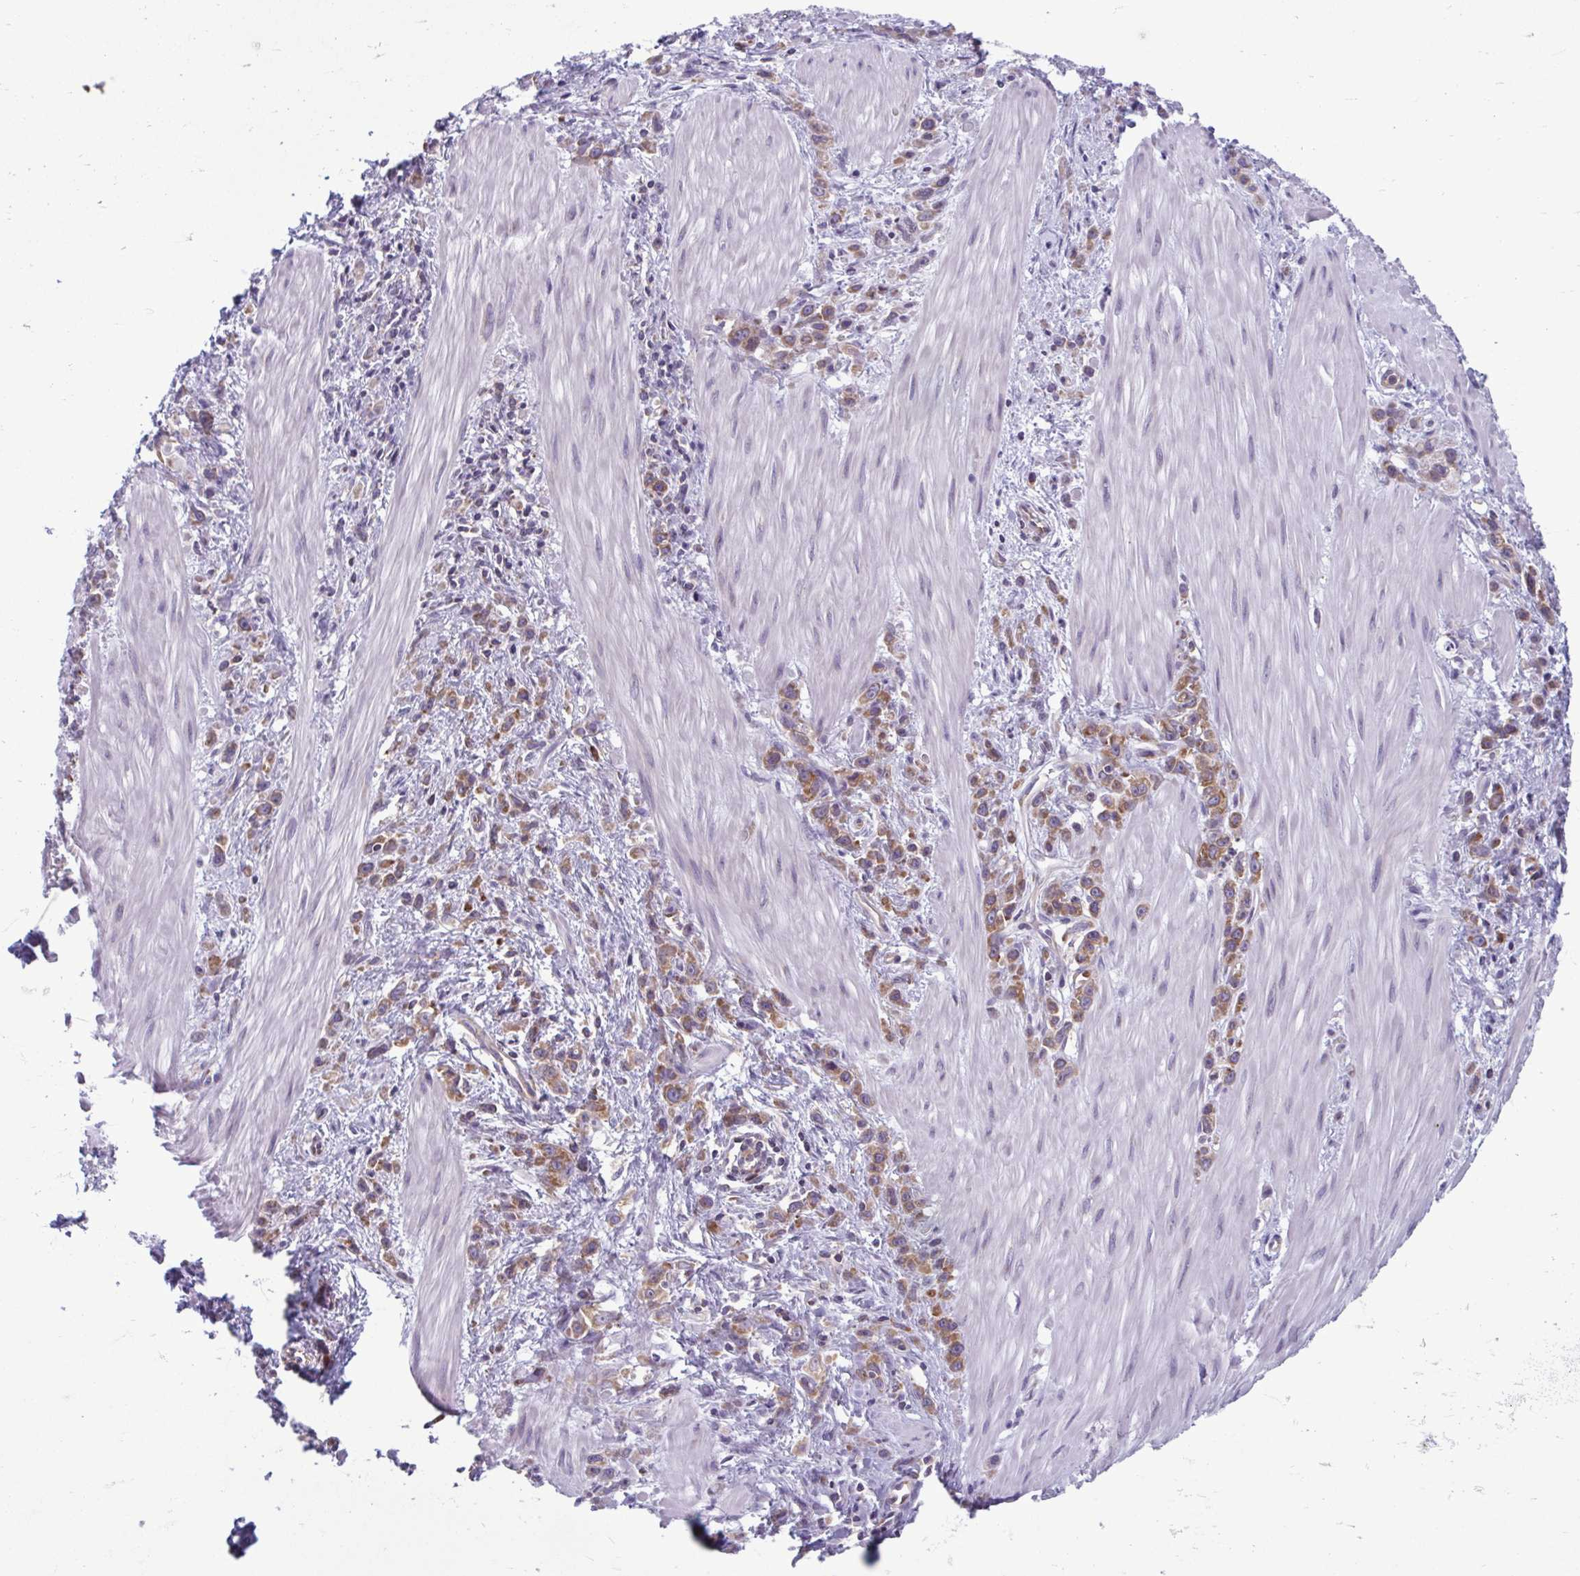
{"staining": {"intensity": "moderate", "quantity": ">75%", "location": "cytoplasmic/membranous"}, "tissue": "stomach cancer", "cell_type": "Tumor cells", "image_type": "cancer", "snomed": [{"axis": "morphology", "description": "Adenocarcinoma, NOS"}, {"axis": "topography", "description": "Stomach"}], "caption": "There is medium levels of moderate cytoplasmic/membranous positivity in tumor cells of stomach cancer, as demonstrated by immunohistochemical staining (brown color).", "gene": "RPS16", "patient": {"sex": "male", "age": 47}}